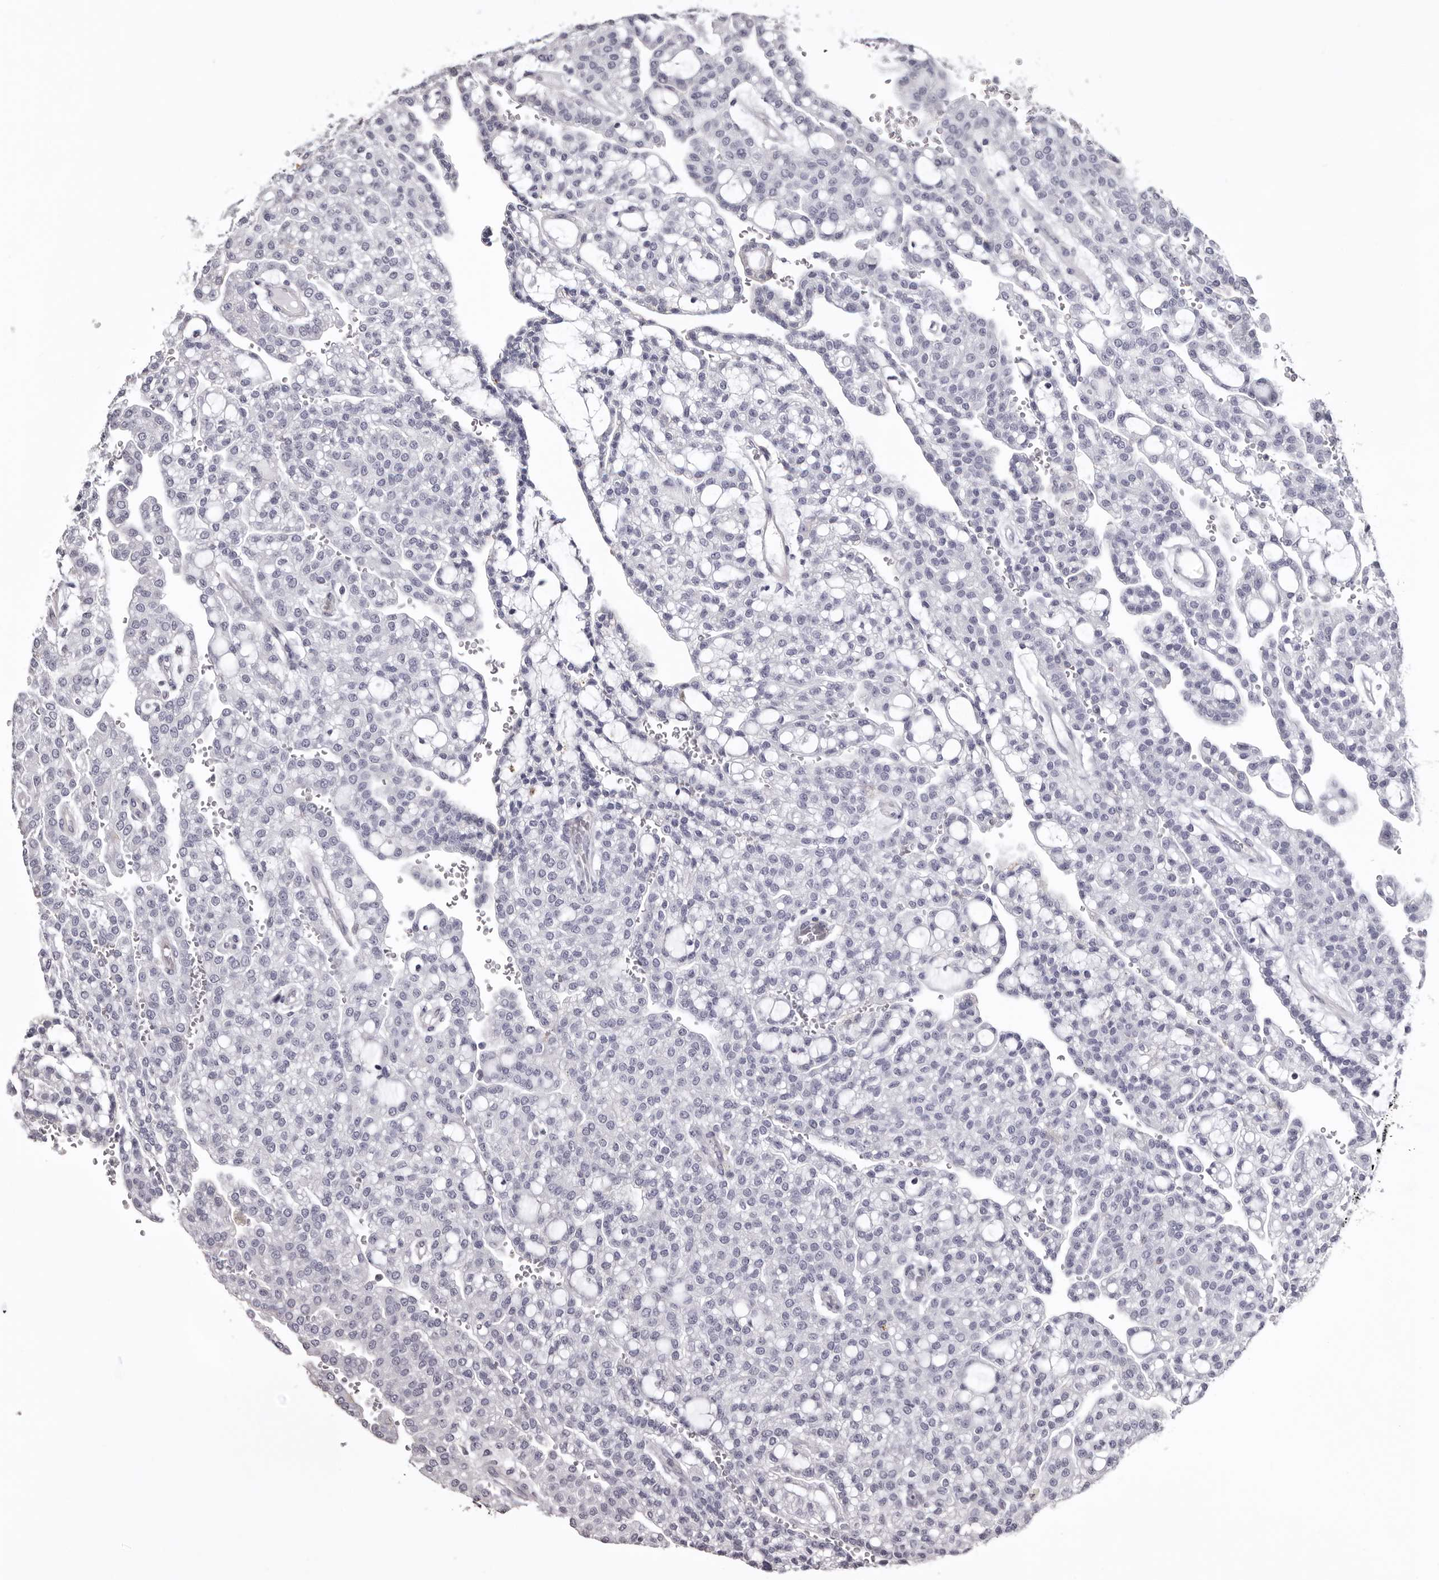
{"staining": {"intensity": "negative", "quantity": "none", "location": "none"}, "tissue": "renal cancer", "cell_type": "Tumor cells", "image_type": "cancer", "snomed": [{"axis": "morphology", "description": "Adenocarcinoma, NOS"}, {"axis": "topography", "description": "Kidney"}], "caption": "Photomicrograph shows no significant protein expression in tumor cells of renal cancer. (Stains: DAB (3,3'-diaminobenzidine) immunohistochemistry with hematoxylin counter stain, Microscopy: brightfield microscopy at high magnification).", "gene": "LAD1", "patient": {"sex": "male", "age": 63}}